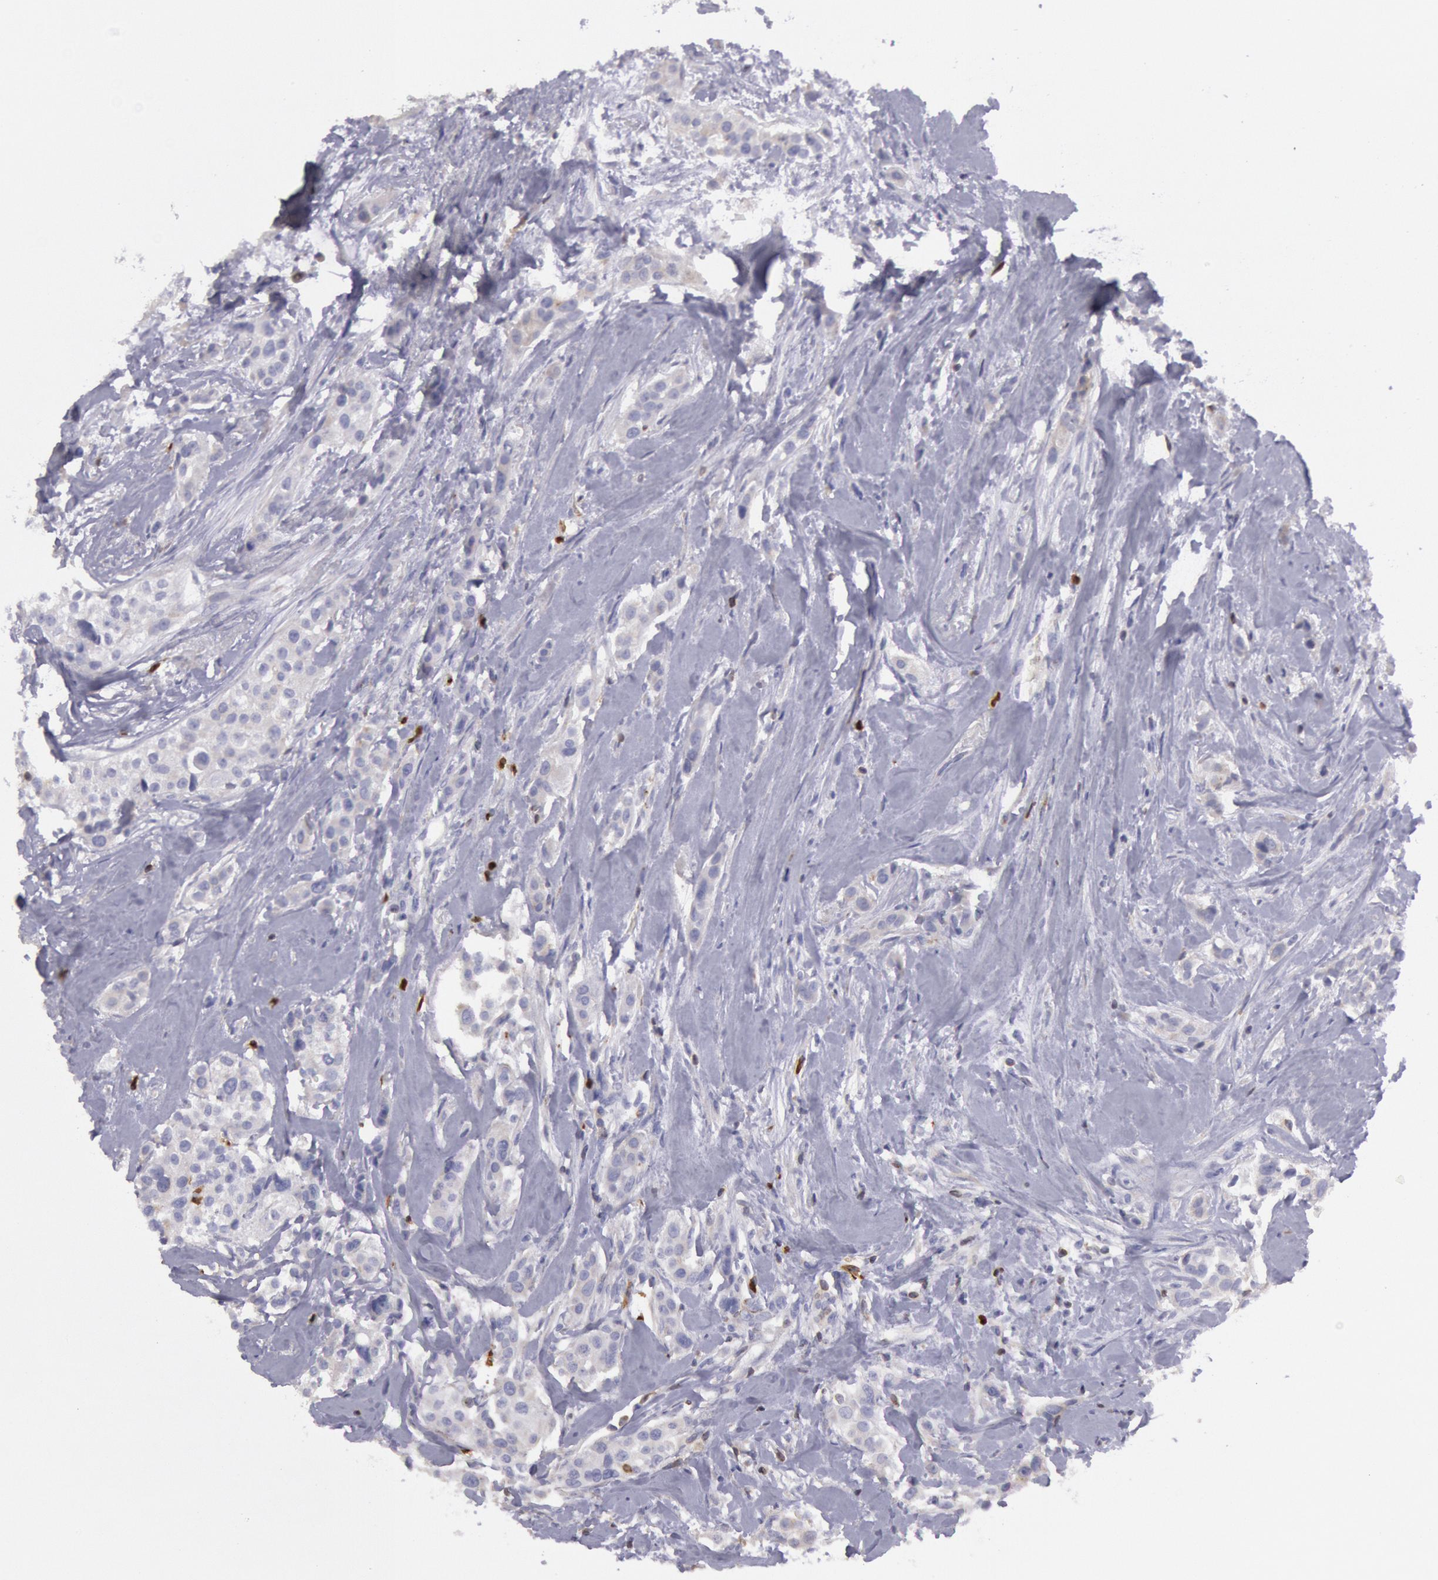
{"staining": {"intensity": "negative", "quantity": "none", "location": "none"}, "tissue": "breast cancer", "cell_type": "Tumor cells", "image_type": "cancer", "snomed": [{"axis": "morphology", "description": "Duct carcinoma"}, {"axis": "topography", "description": "Breast"}], "caption": "The IHC histopathology image has no significant expression in tumor cells of breast intraductal carcinoma tissue.", "gene": "RAB27A", "patient": {"sex": "female", "age": 45}}